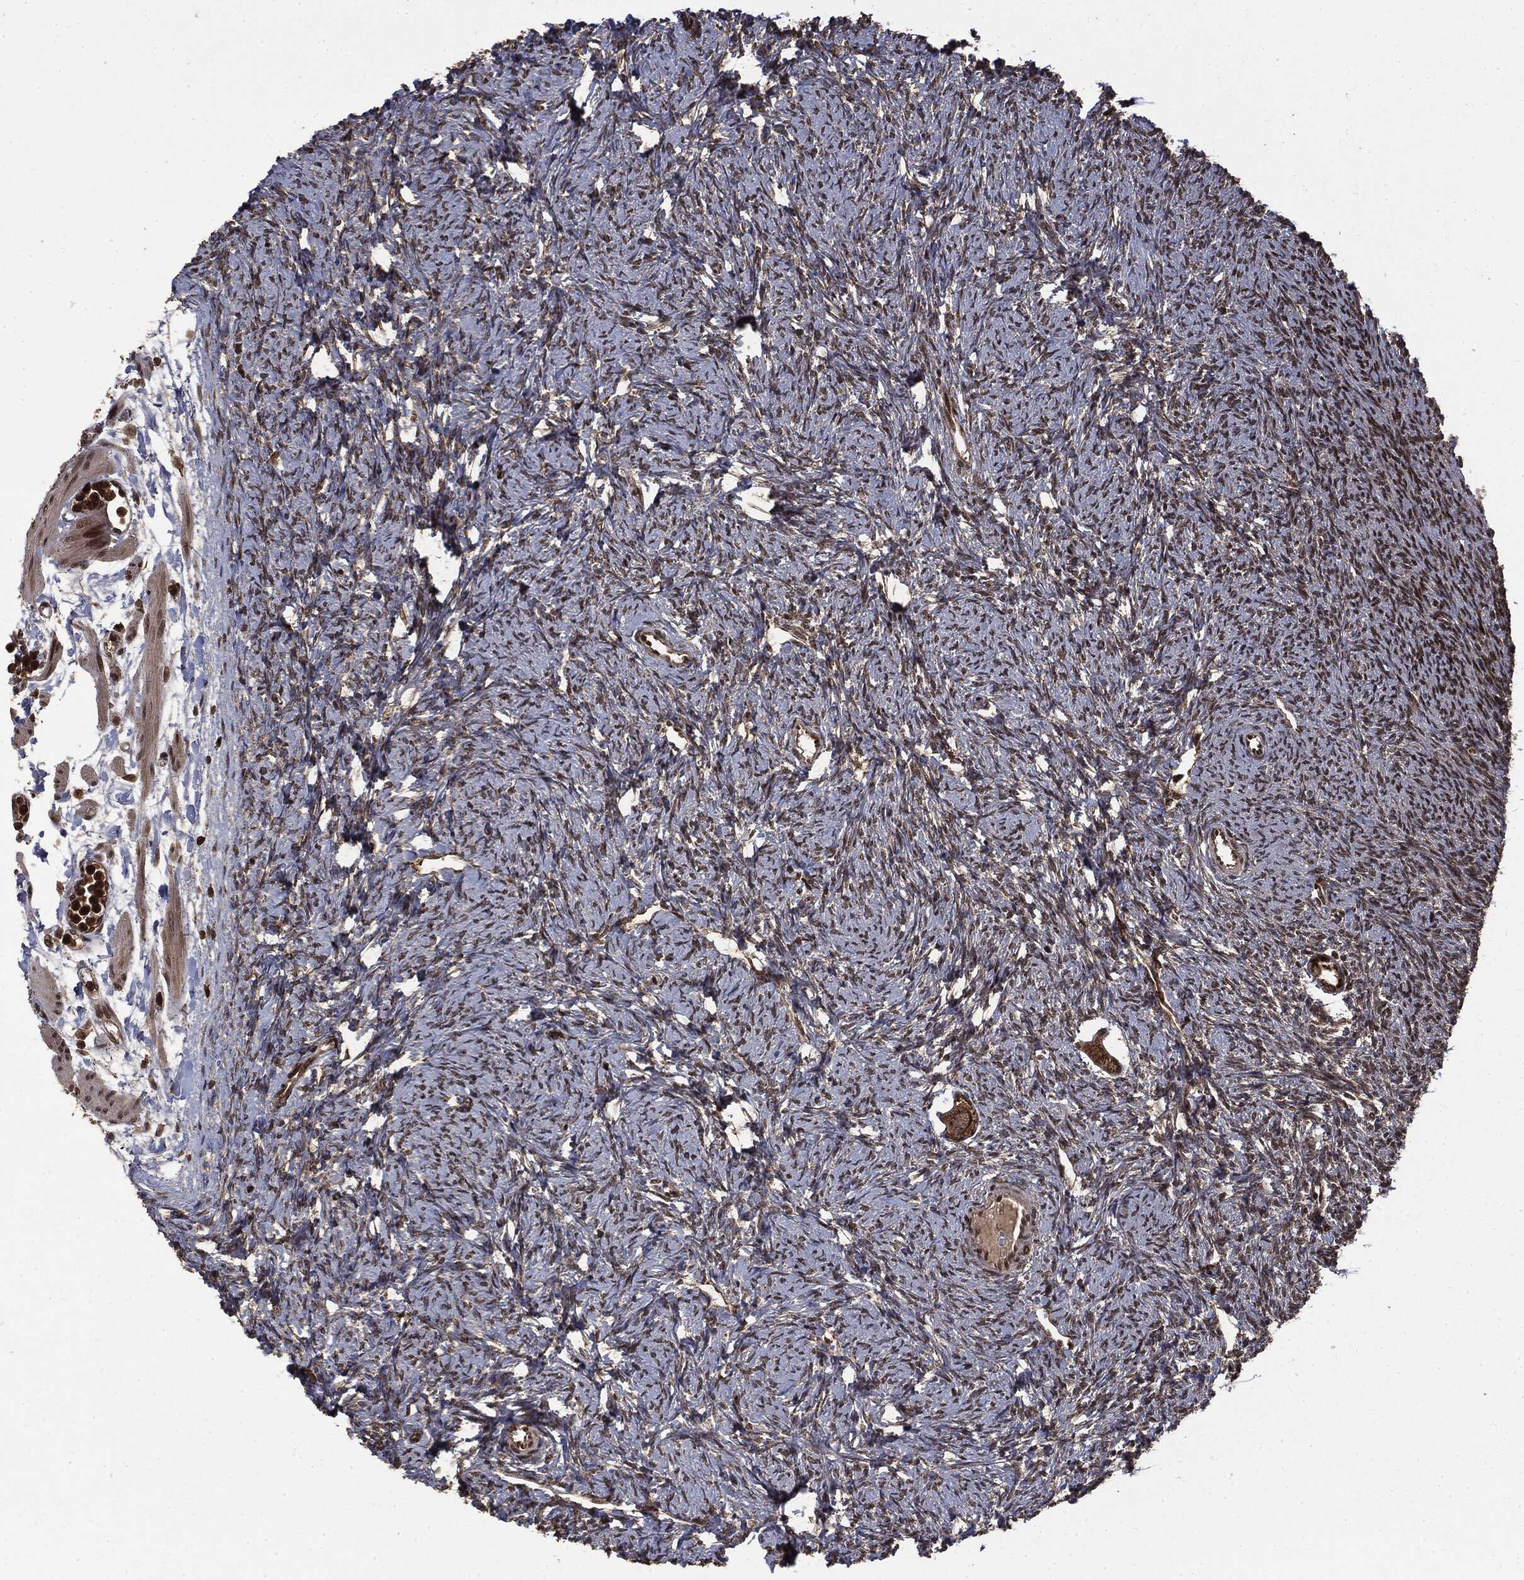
{"staining": {"intensity": "strong", "quantity": ">75%", "location": "nuclear"}, "tissue": "ovary", "cell_type": "Follicle cells", "image_type": "normal", "snomed": [{"axis": "morphology", "description": "Normal tissue, NOS"}, {"axis": "topography", "description": "Fallopian tube"}, {"axis": "topography", "description": "Ovary"}], "caption": "High-magnification brightfield microscopy of unremarkable ovary stained with DAB (3,3'-diaminobenzidine) (brown) and counterstained with hematoxylin (blue). follicle cells exhibit strong nuclear staining is appreciated in approximately>75% of cells.", "gene": "CTDP1", "patient": {"sex": "female", "age": 33}}